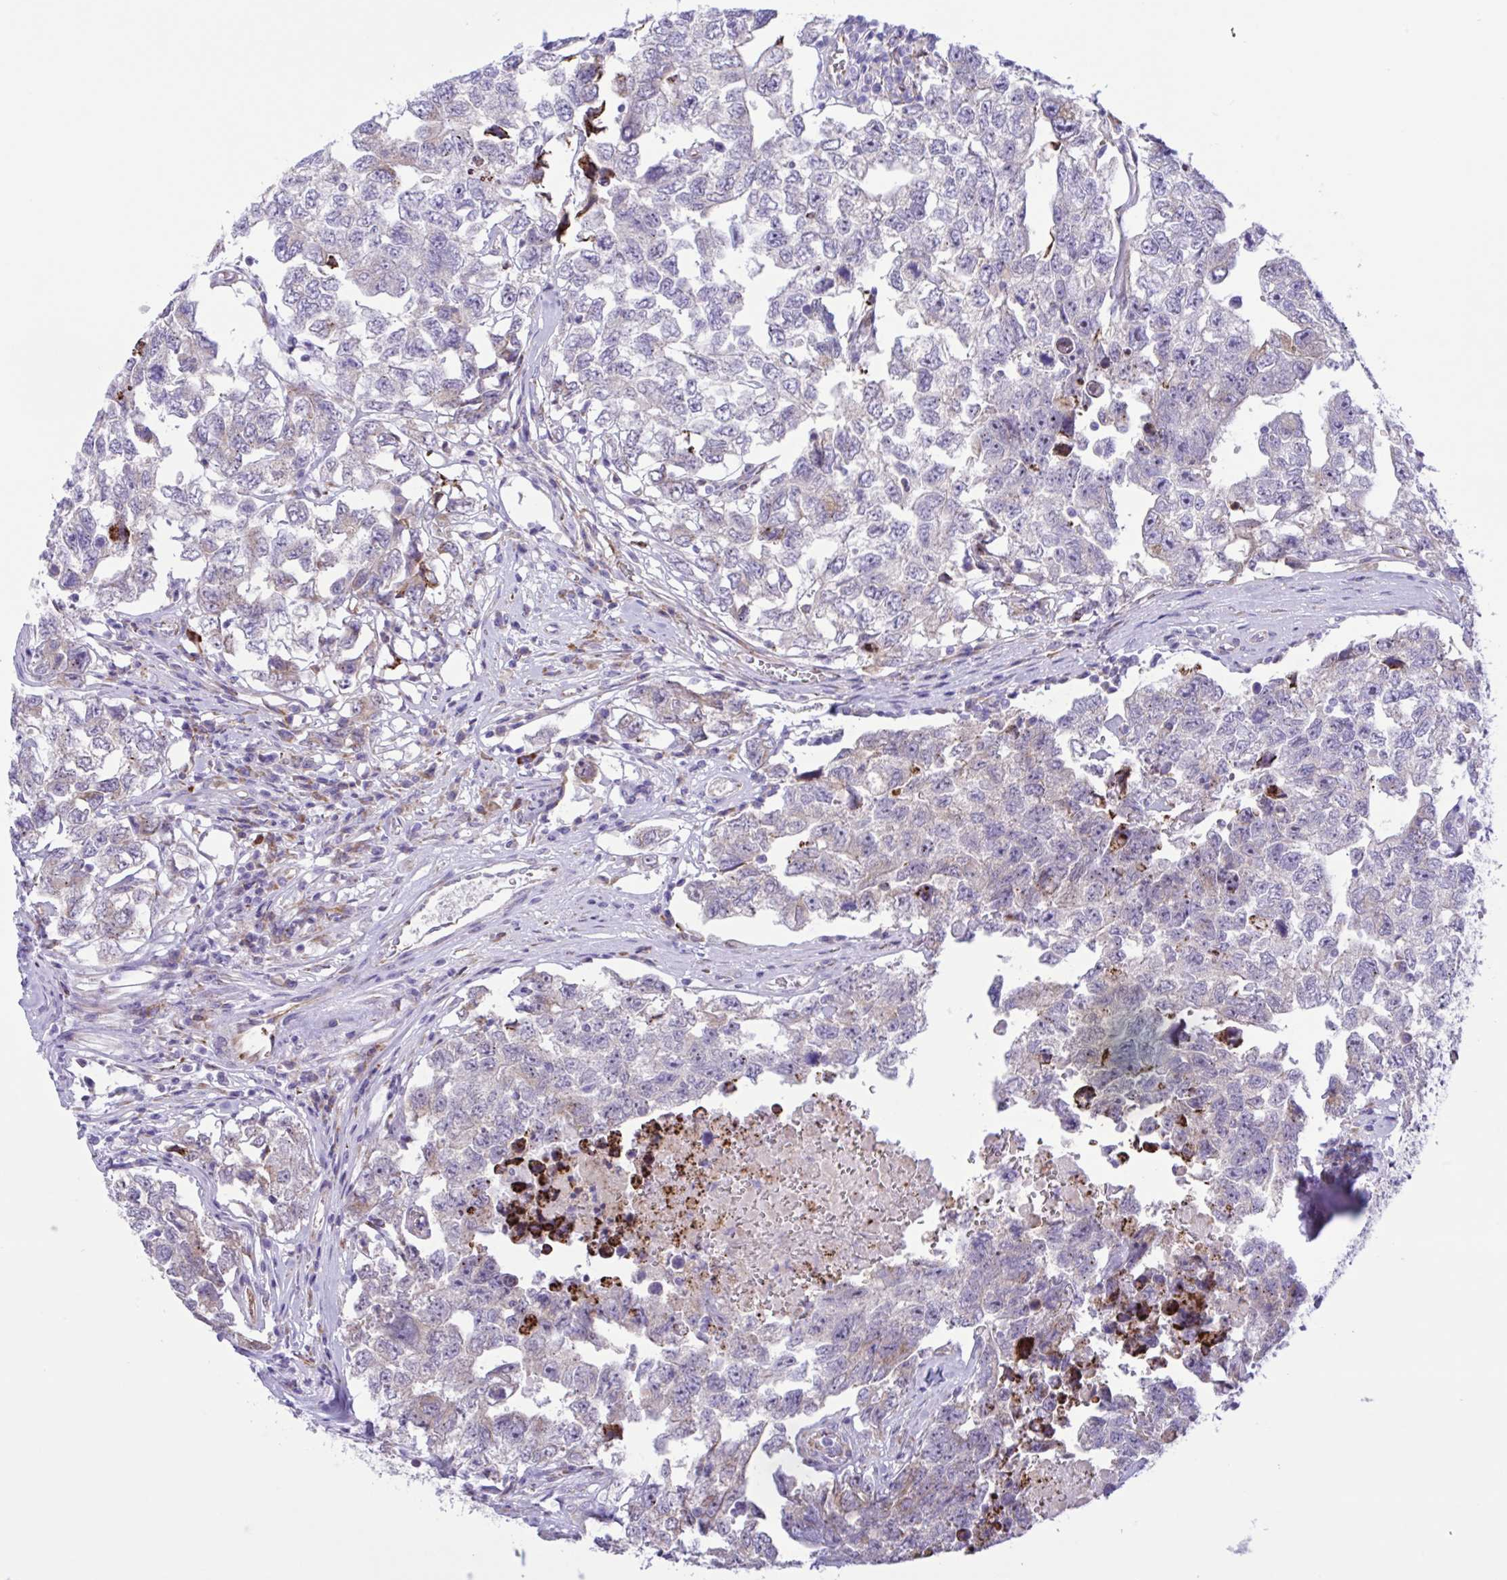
{"staining": {"intensity": "negative", "quantity": "none", "location": "none"}, "tissue": "testis cancer", "cell_type": "Tumor cells", "image_type": "cancer", "snomed": [{"axis": "morphology", "description": "Carcinoma, Embryonal, NOS"}, {"axis": "topography", "description": "Testis"}], "caption": "IHC photomicrograph of neoplastic tissue: human testis cancer (embryonal carcinoma) stained with DAB demonstrates no significant protein staining in tumor cells.", "gene": "DSC3", "patient": {"sex": "male", "age": 22}}